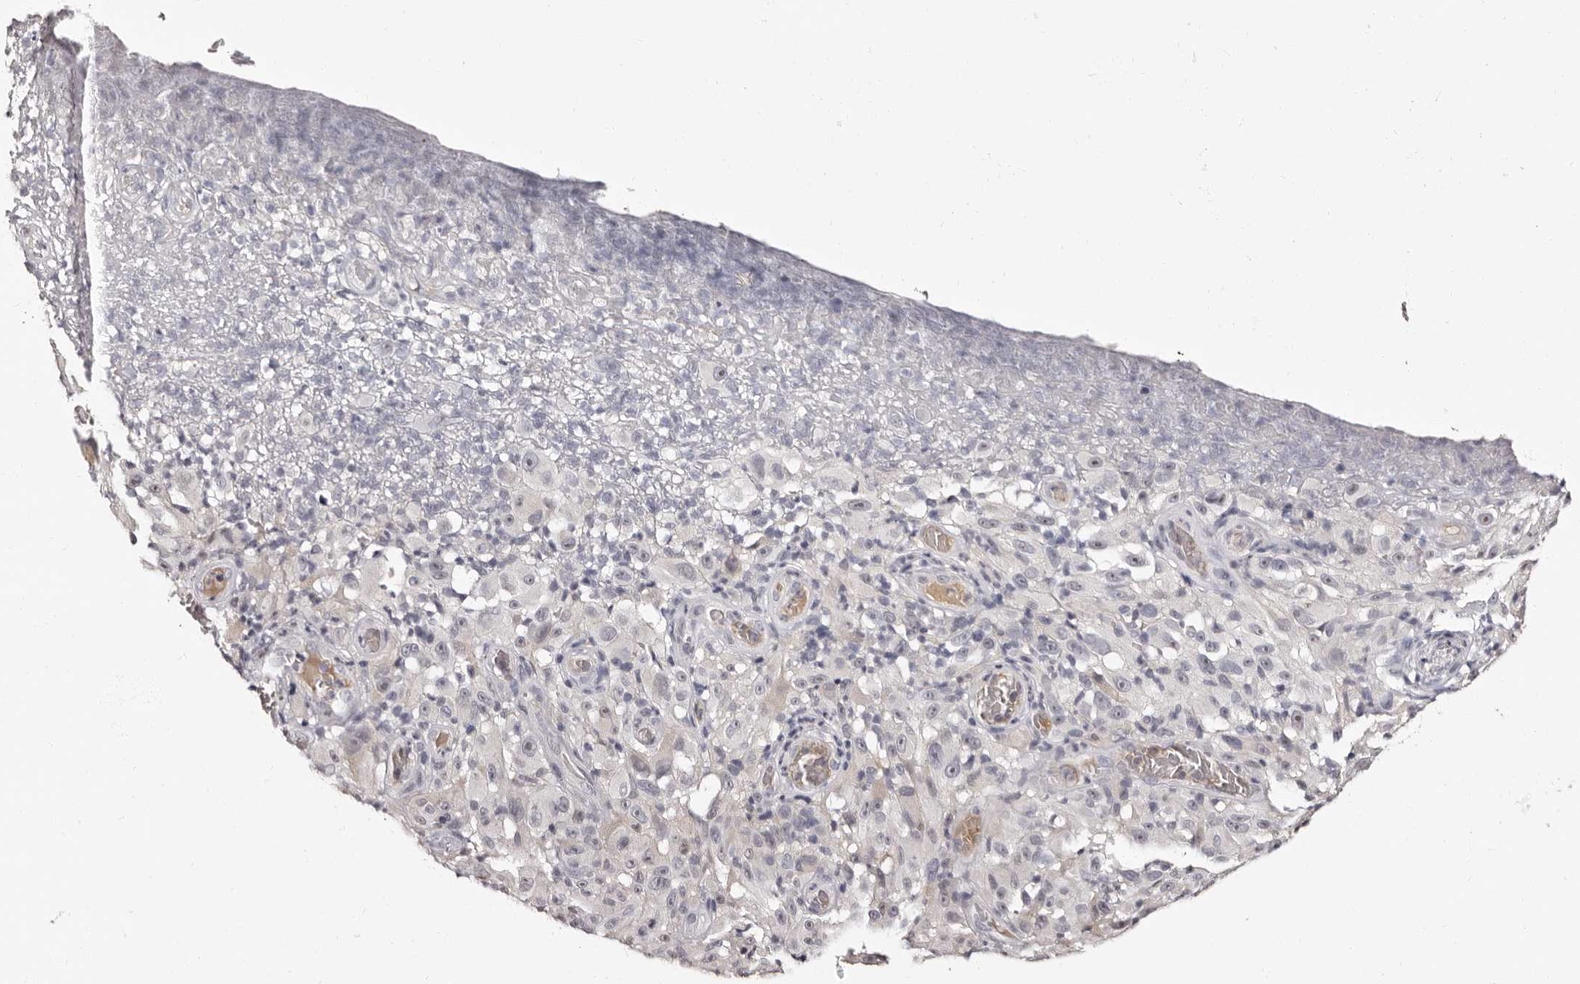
{"staining": {"intensity": "negative", "quantity": "none", "location": "none"}, "tissue": "melanoma", "cell_type": "Tumor cells", "image_type": "cancer", "snomed": [{"axis": "morphology", "description": "Malignant melanoma, NOS"}, {"axis": "topography", "description": "Skin"}], "caption": "The histopathology image demonstrates no staining of tumor cells in malignant melanoma. Brightfield microscopy of immunohistochemistry (IHC) stained with DAB (brown) and hematoxylin (blue), captured at high magnification.", "gene": "BPGM", "patient": {"sex": "female", "age": 82}}